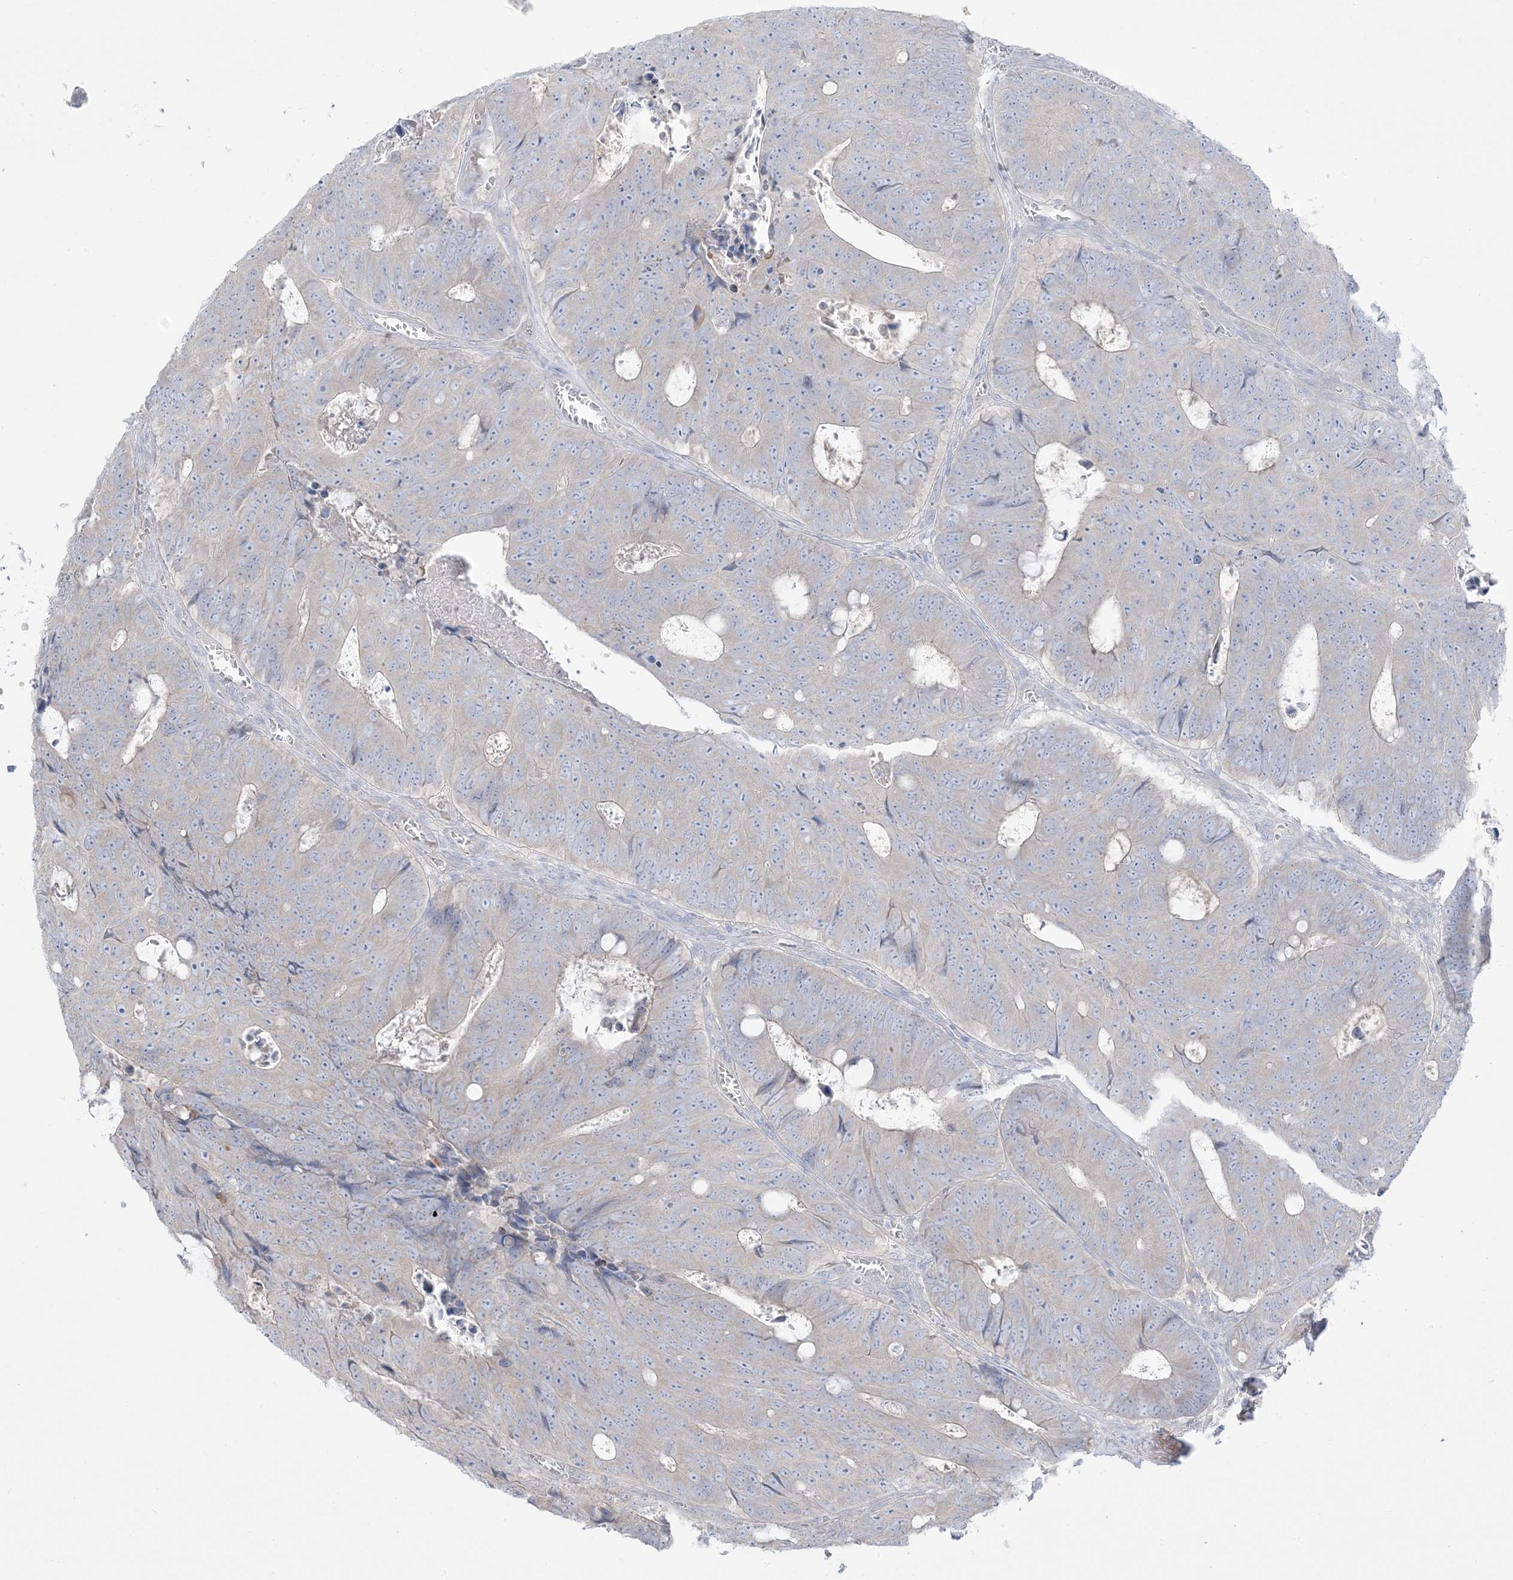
{"staining": {"intensity": "negative", "quantity": "none", "location": "none"}, "tissue": "colorectal cancer", "cell_type": "Tumor cells", "image_type": "cancer", "snomed": [{"axis": "morphology", "description": "Adenocarcinoma, NOS"}, {"axis": "topography", "description": "Colon"}], "caption": "There is no significant expression in tumor cells of adenocarcinoma (colorectal).", "gene": "FAM184A", "patient": {"sex": "male", "age": 87}}